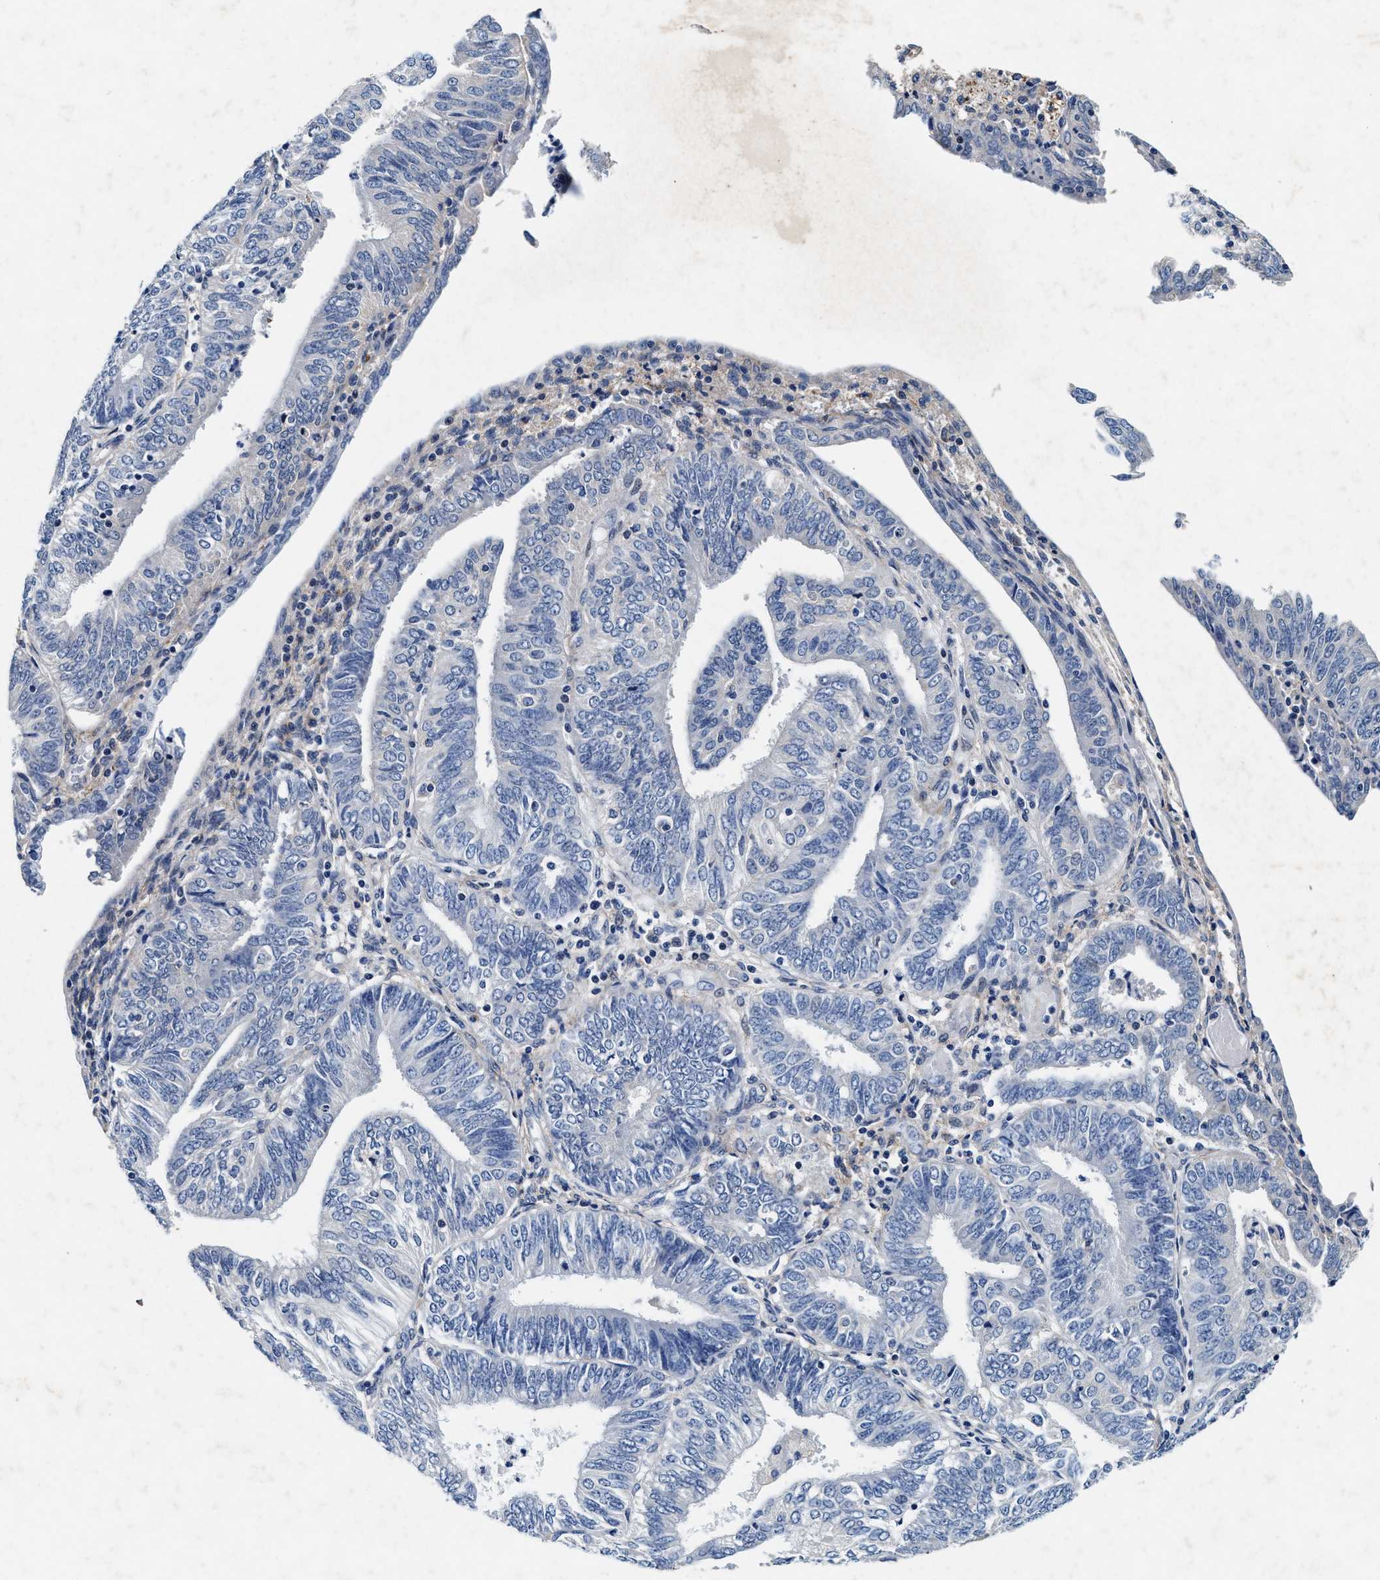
{"staining": {"intensity": "negative", "quantity": "none", "location": "none"}, "tissue": "endometrial cancer", "cell_type": "Tumor cells", "image_type": "cancer", "snomed": [{"axis": "morphology", "description": "Adenocarcinoma, NOS"}, {"axis": "topography", "description": "Endometrium"}], "caption": "An immunohistochemistry (IHC) photomicrograph of endometrial cancer is shown. There is no staining in tumor cells of endometrial cancer.", "gene": "SLC8A1", "patient": {"sex": "female", "age": 58}}